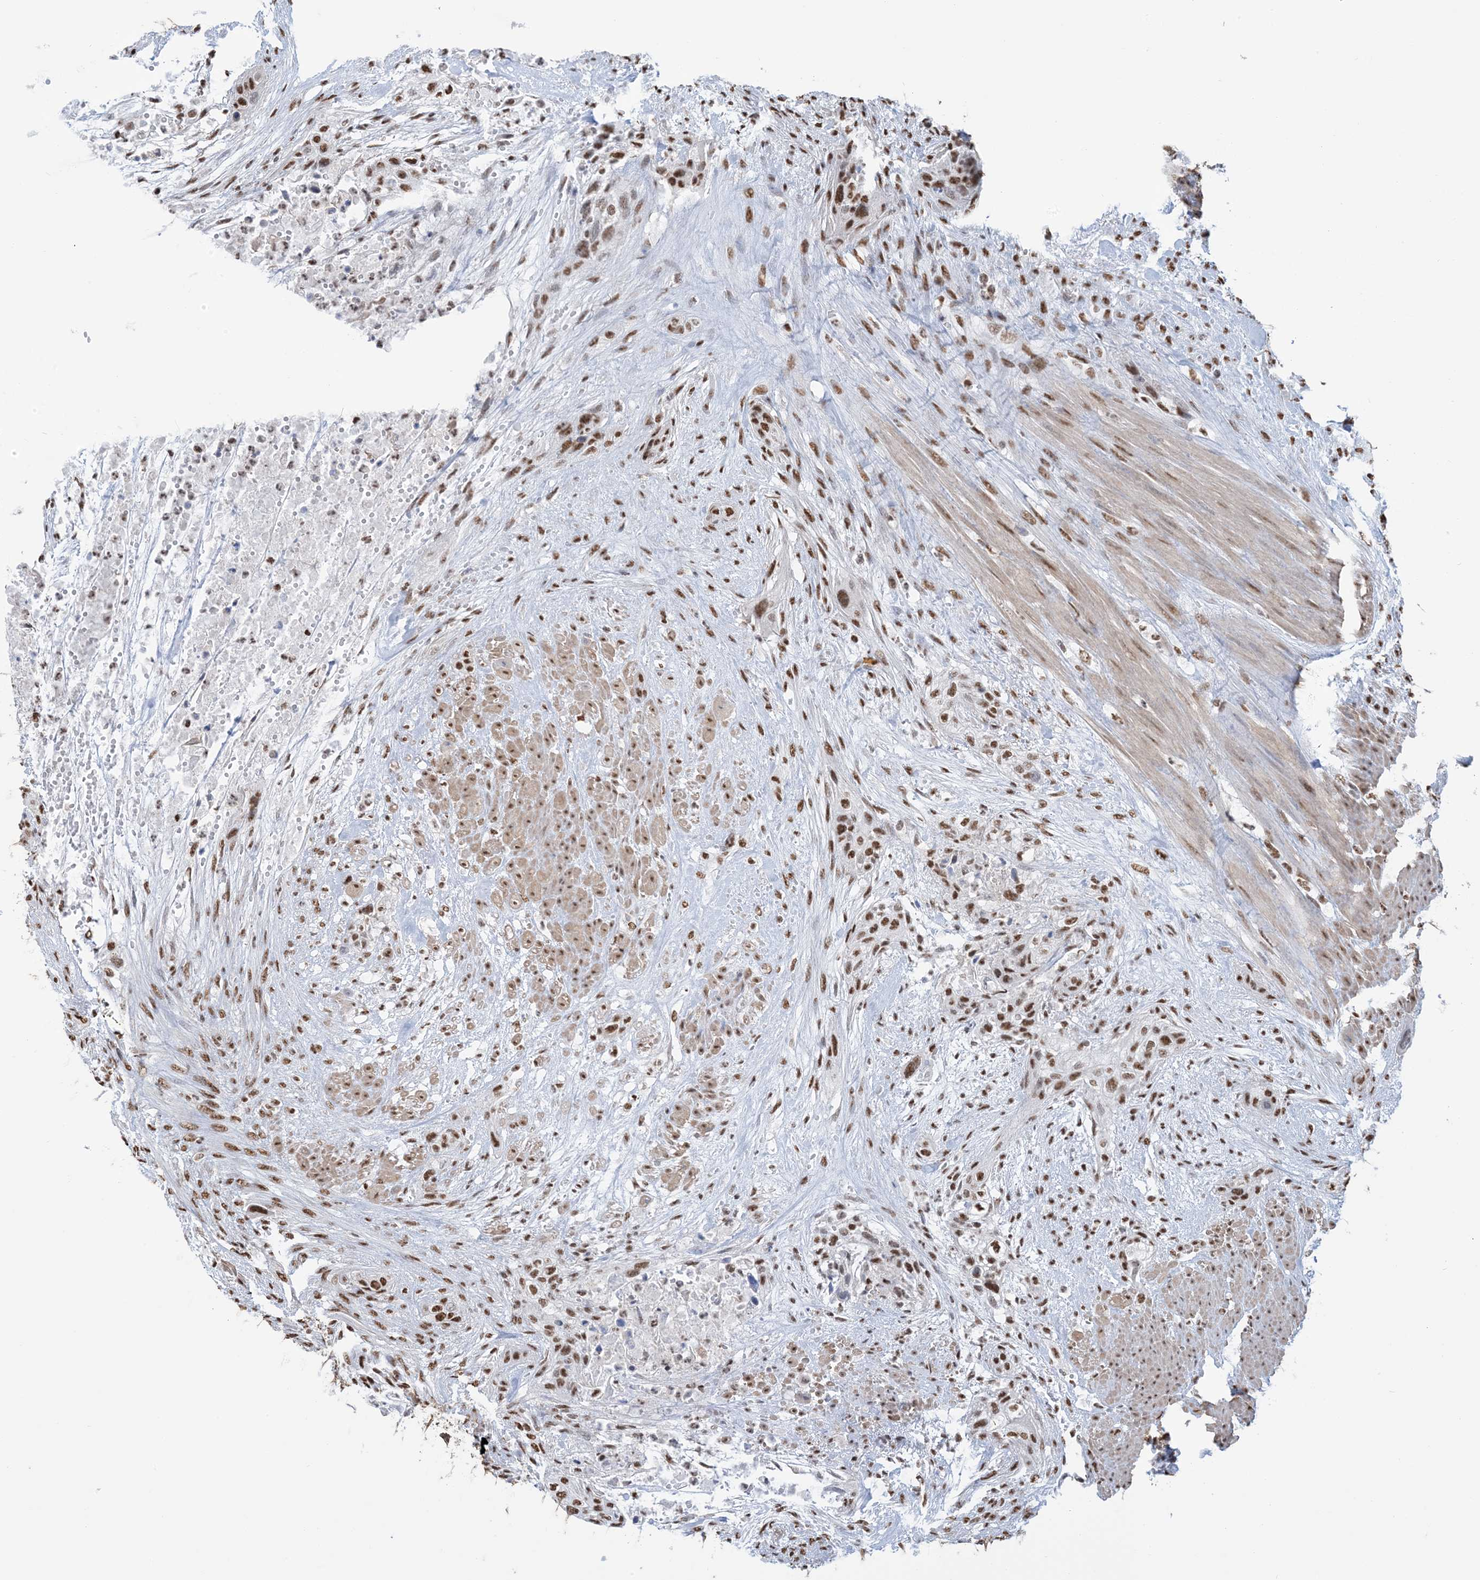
{"staining": {"intensity": "moderate", "quantity": ">75%", "location": "nuclear"}, "tissue": "urothelial cancer", "cell_type": "Tumor cells", "image_type": "cancer", "snomed": [{"axis": "morphology", "description": "Urothelial carcinoma, High grade"}, {"axis": "topography", "description": "Urinary bladder"}], "caption": "Approximately >75% of tumor cells in urothelial cancer reveal moderate nuclear protein staining as visualized by brown immunohistochemical staining.", "gene": "ZNF792", "patient": {"sex": "male", "age": 35}}